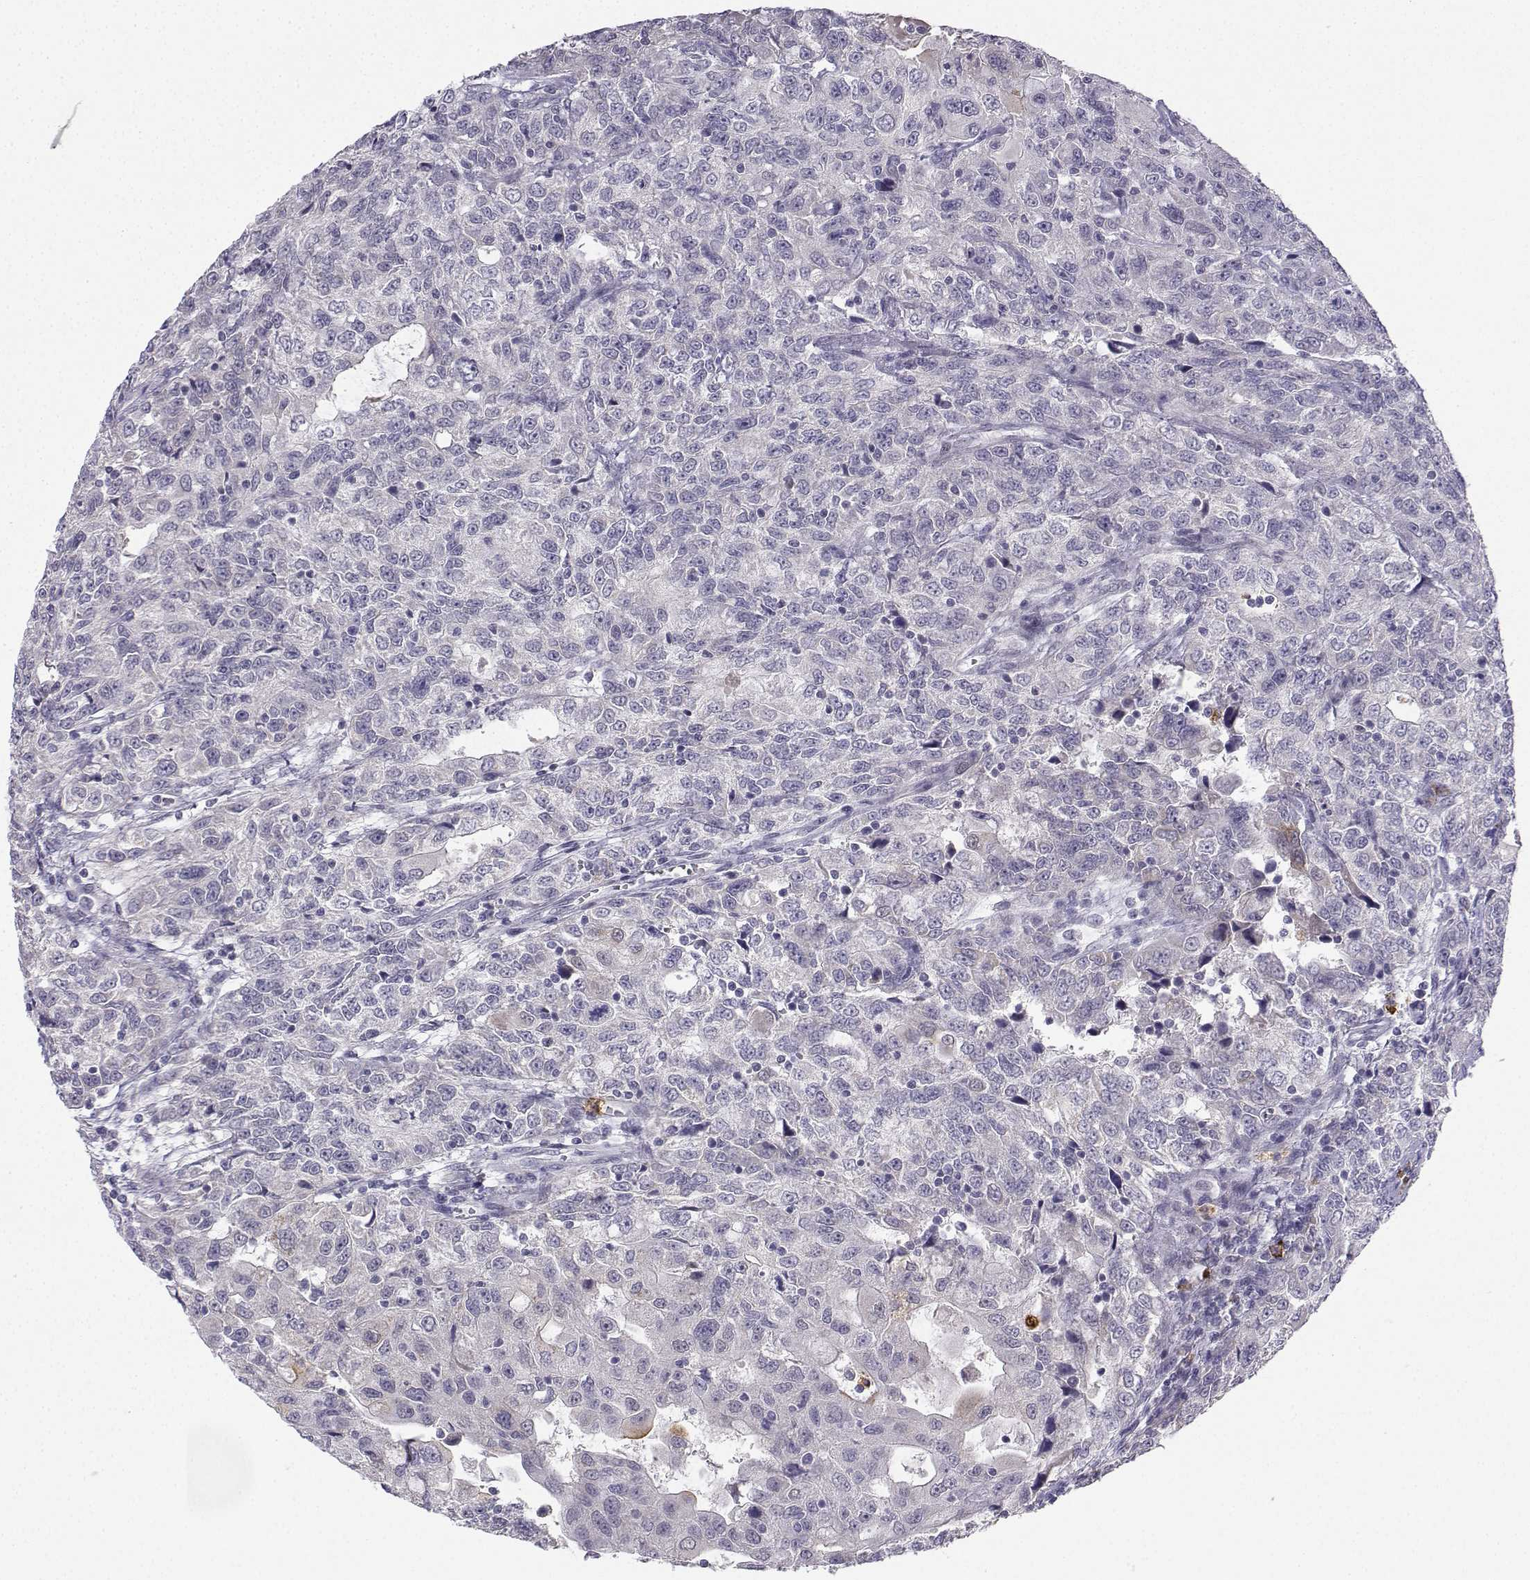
{"staining": {"intensity": "negative", "quantity": "none", "location": "none"}, "tissue": "urothelial cancer", "cell_type": "Tumor cells", "image_type": "cancer", "snomed": [{"axis": "morphology", "description": "Urothelial carcinoma, NOS"}, {"axis": "morphology", "description": "Urothelial carcinoma, High grade"}, {"axis": "topography", "description": "Urinary bladder"}], "caption": "Human urothelial cancer stained for a protein using immunohistochemistry displays no positivity in tumor cells.", "gene": "CALY", "patient": {"sex": "female", "age": 73}}